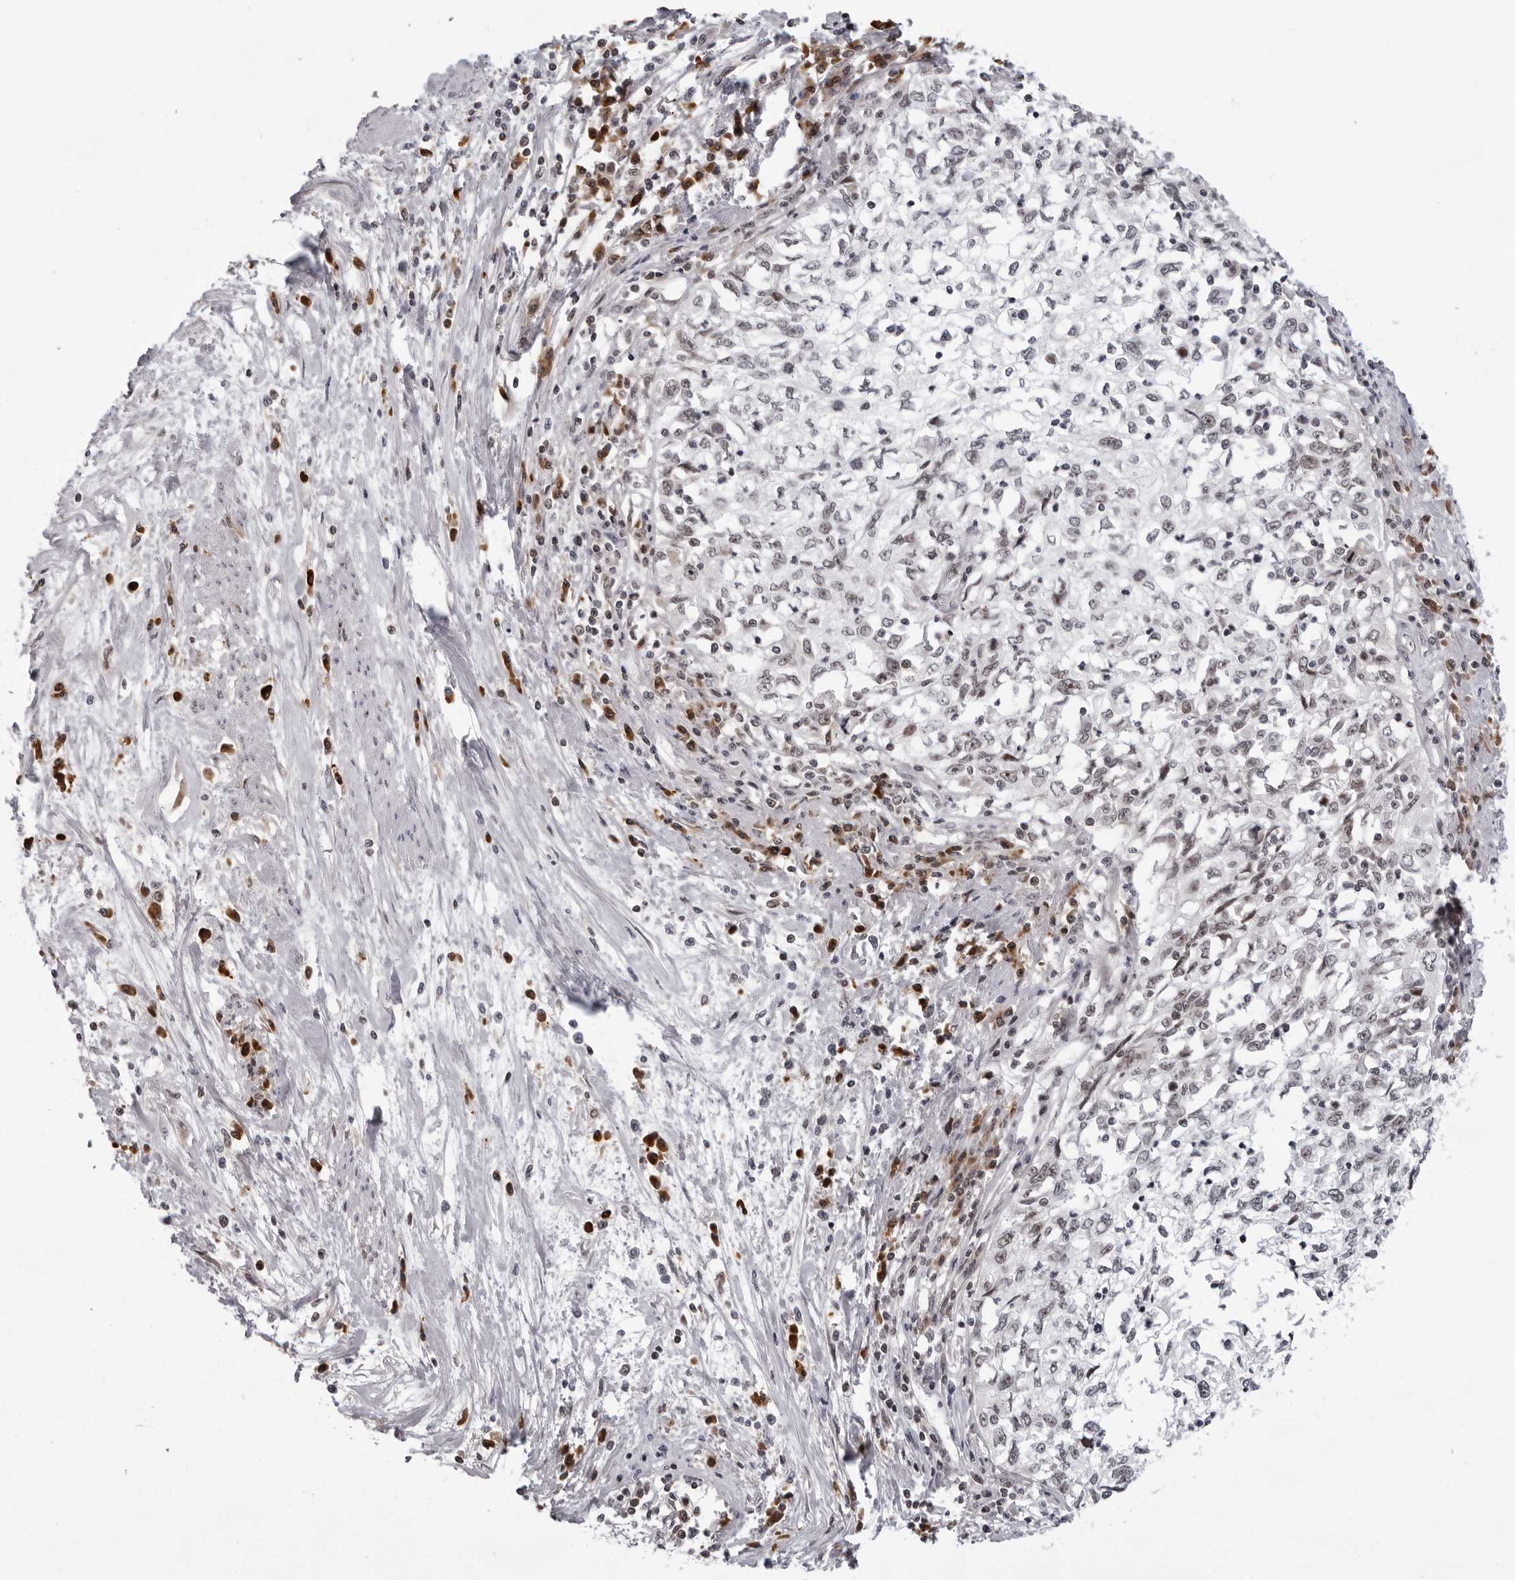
{"staining": {"intensity": "weak", "quantity": "25%-75%", "location": "nuclear"}, "tissue": "cervical cancer", "cell_type": "Tumor cells", "image_type": "cancer", "snomed": [{"axis": "morphology", "description": "Squamous cell carcinoma, NOS"}, {"axis": "topography", "description": "Cervix"}], "caption": "This photomicrograph demonstrates squamous cell carcinoma (cervical) stained with IHC to label a protein in brown. The nuclear of tumor cells show weak positivity for the protein. Nuclei are counter-stained blue.", "gene": "EXOSC10", "patient": {"sex": "female", "age": 57}}